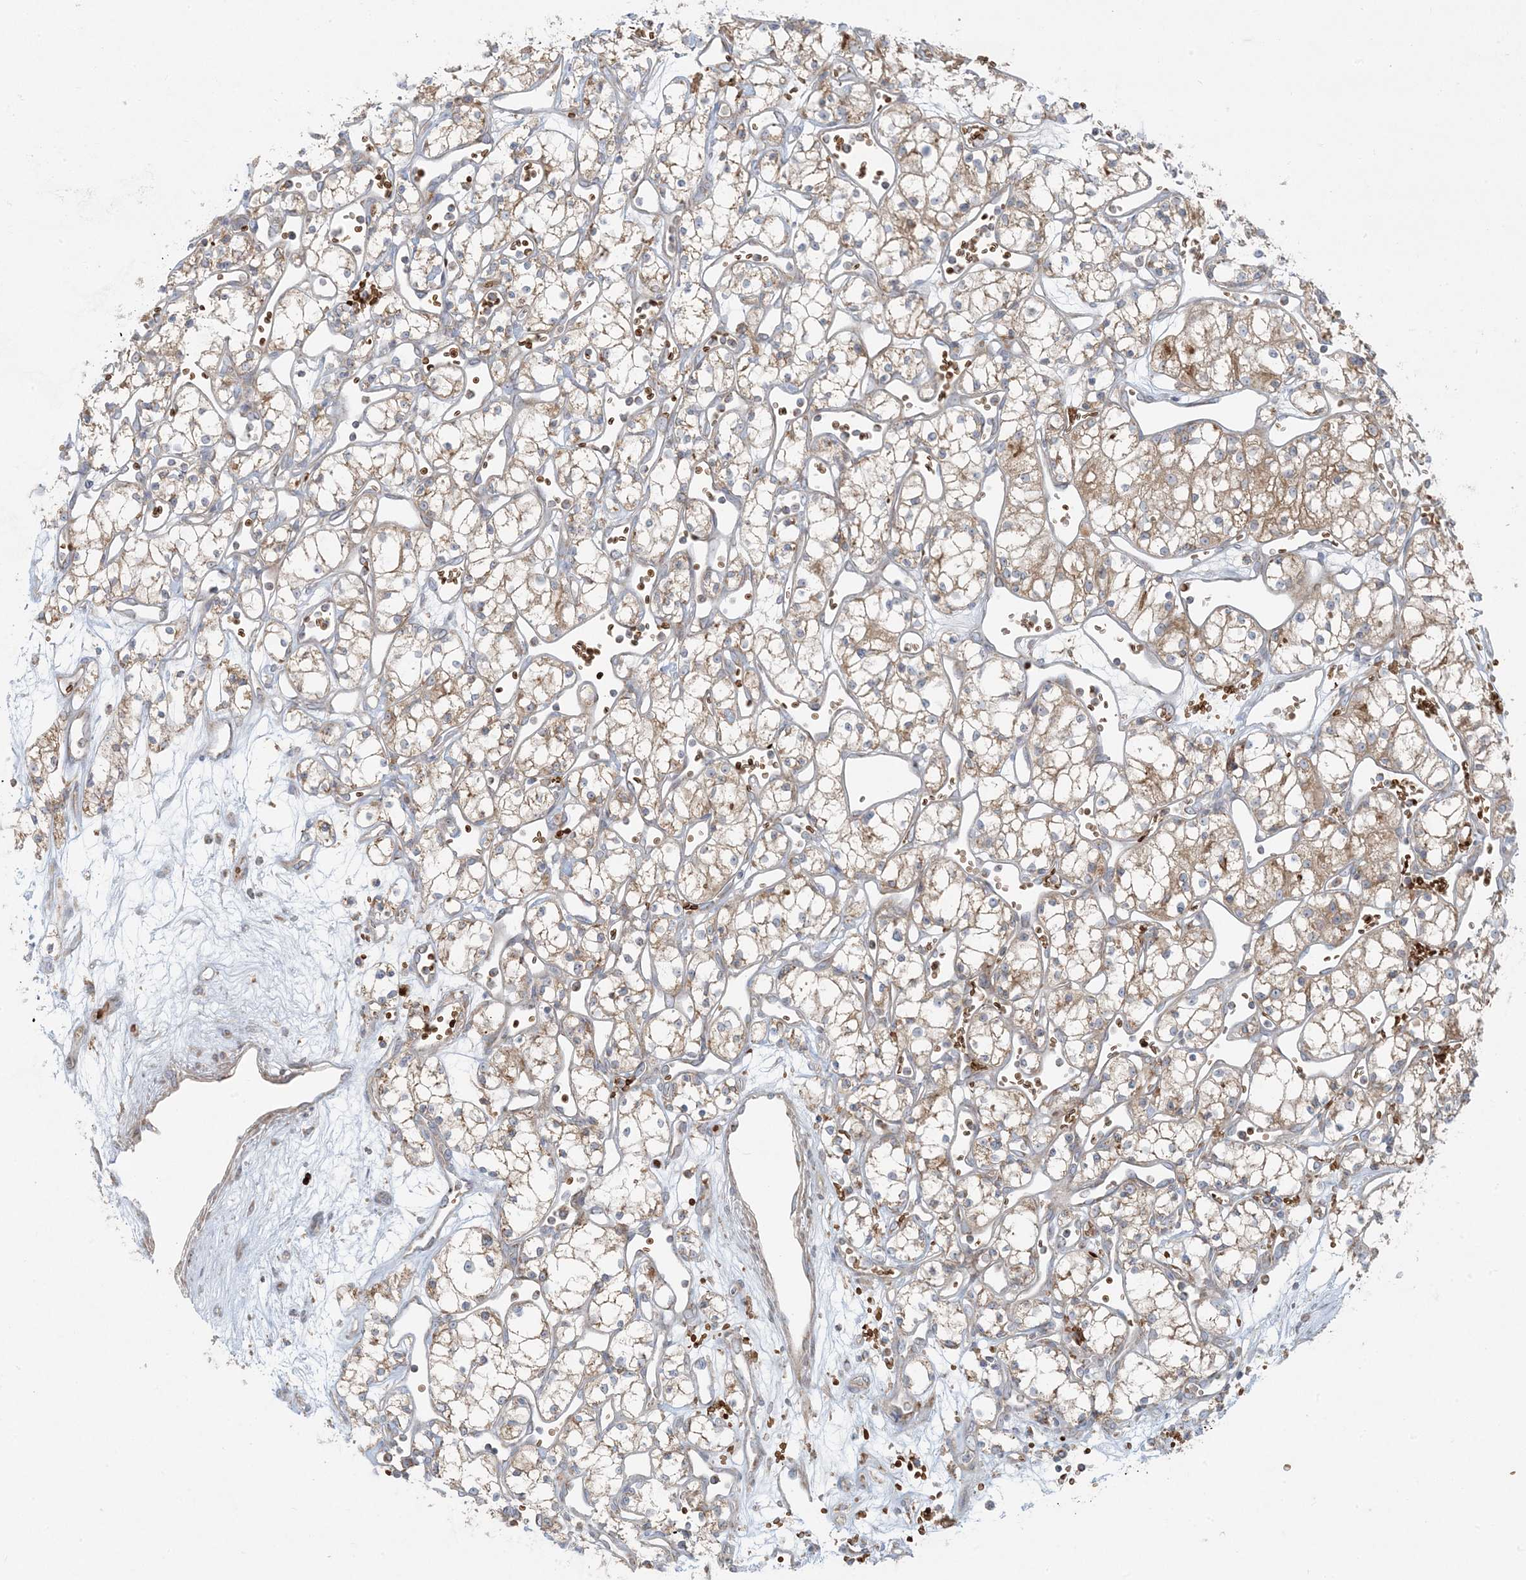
{"staining": {"intensity": "weak", "quantity": ">75%", "location": "cytoplasmic/membranous"}, "tissue": "renal cancer", "cell_type": "Tumor cells", "image_type": "cancer", "snomed": [{"axis": "morphology", "description": "Adenocarcinoma, NOS"}, {"axis": "topography", "description": "Kidney"}], "caption": "Weak cytoplasmic/membranous positivity is identified in approximately >75% of tumor cells in adenocarcinoma (renal). Using DAB (3,3'-diaminobenzidine) (brown) and hematoxylin (blue) stains, captured at high magnification using brightfield microscopy.", "gene": "PIK3R4", "patient": {"sex": "male", "age": 59}}